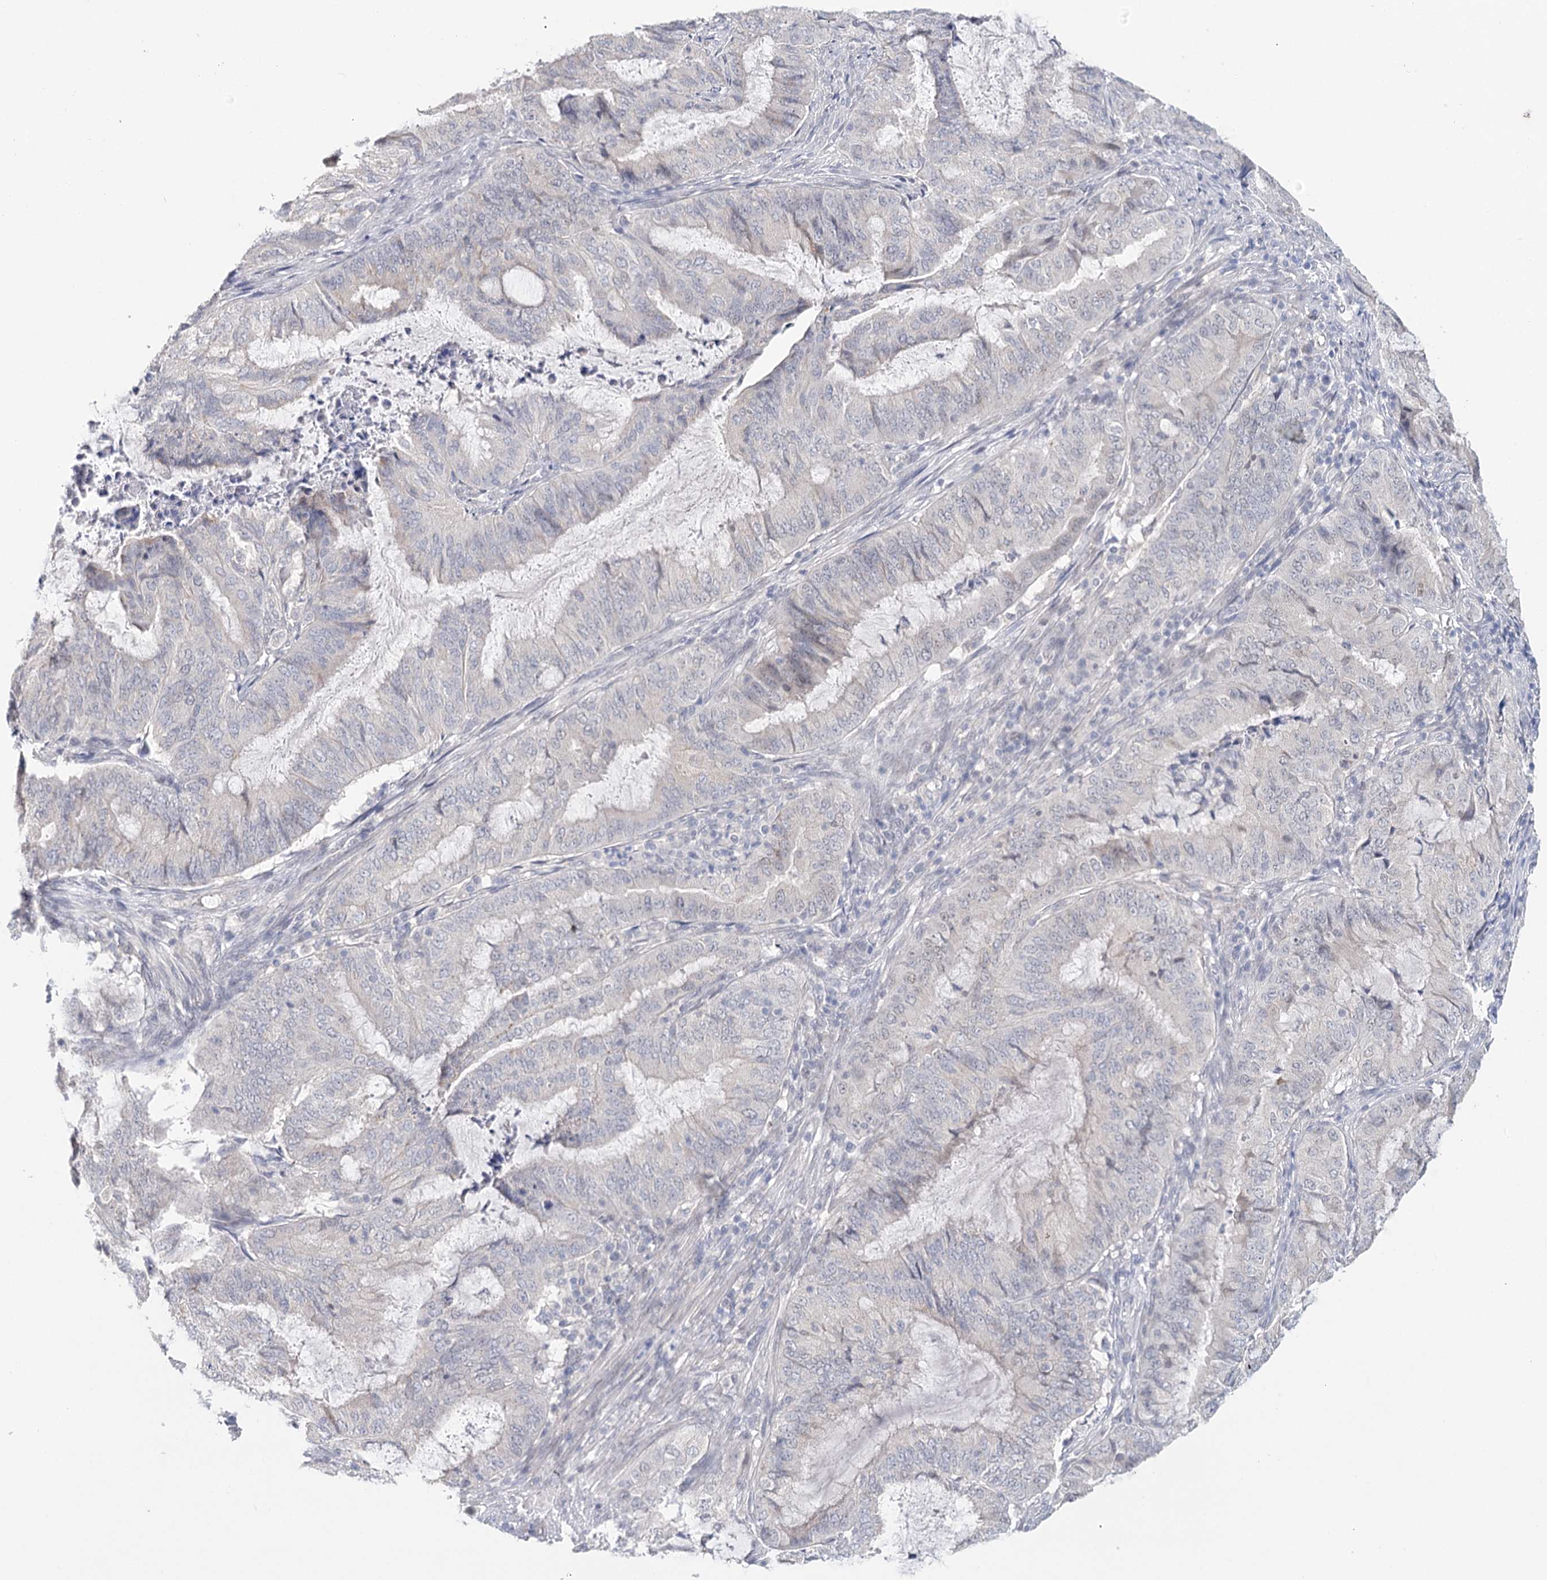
{"staining": {"intensity": "negative", "quantity": "none", "location": "none"}, "tissue": "endometrial cancer", "cell_type": "Tumor cells", "image_type": "cancer", "snomed": [{"axis": "morphology", "description": "Adenocarcinoma, NOS"}, {"axis": "topography", "description": "Endometrium"}], "caption": "A high-resolution photomicrograph shows IHC staining of adenocarcinoma (endometrial), which exhibits no significant expression in tumor cells.", "gene": "TP53", "patient": {"sex": "female", "age": 51}}